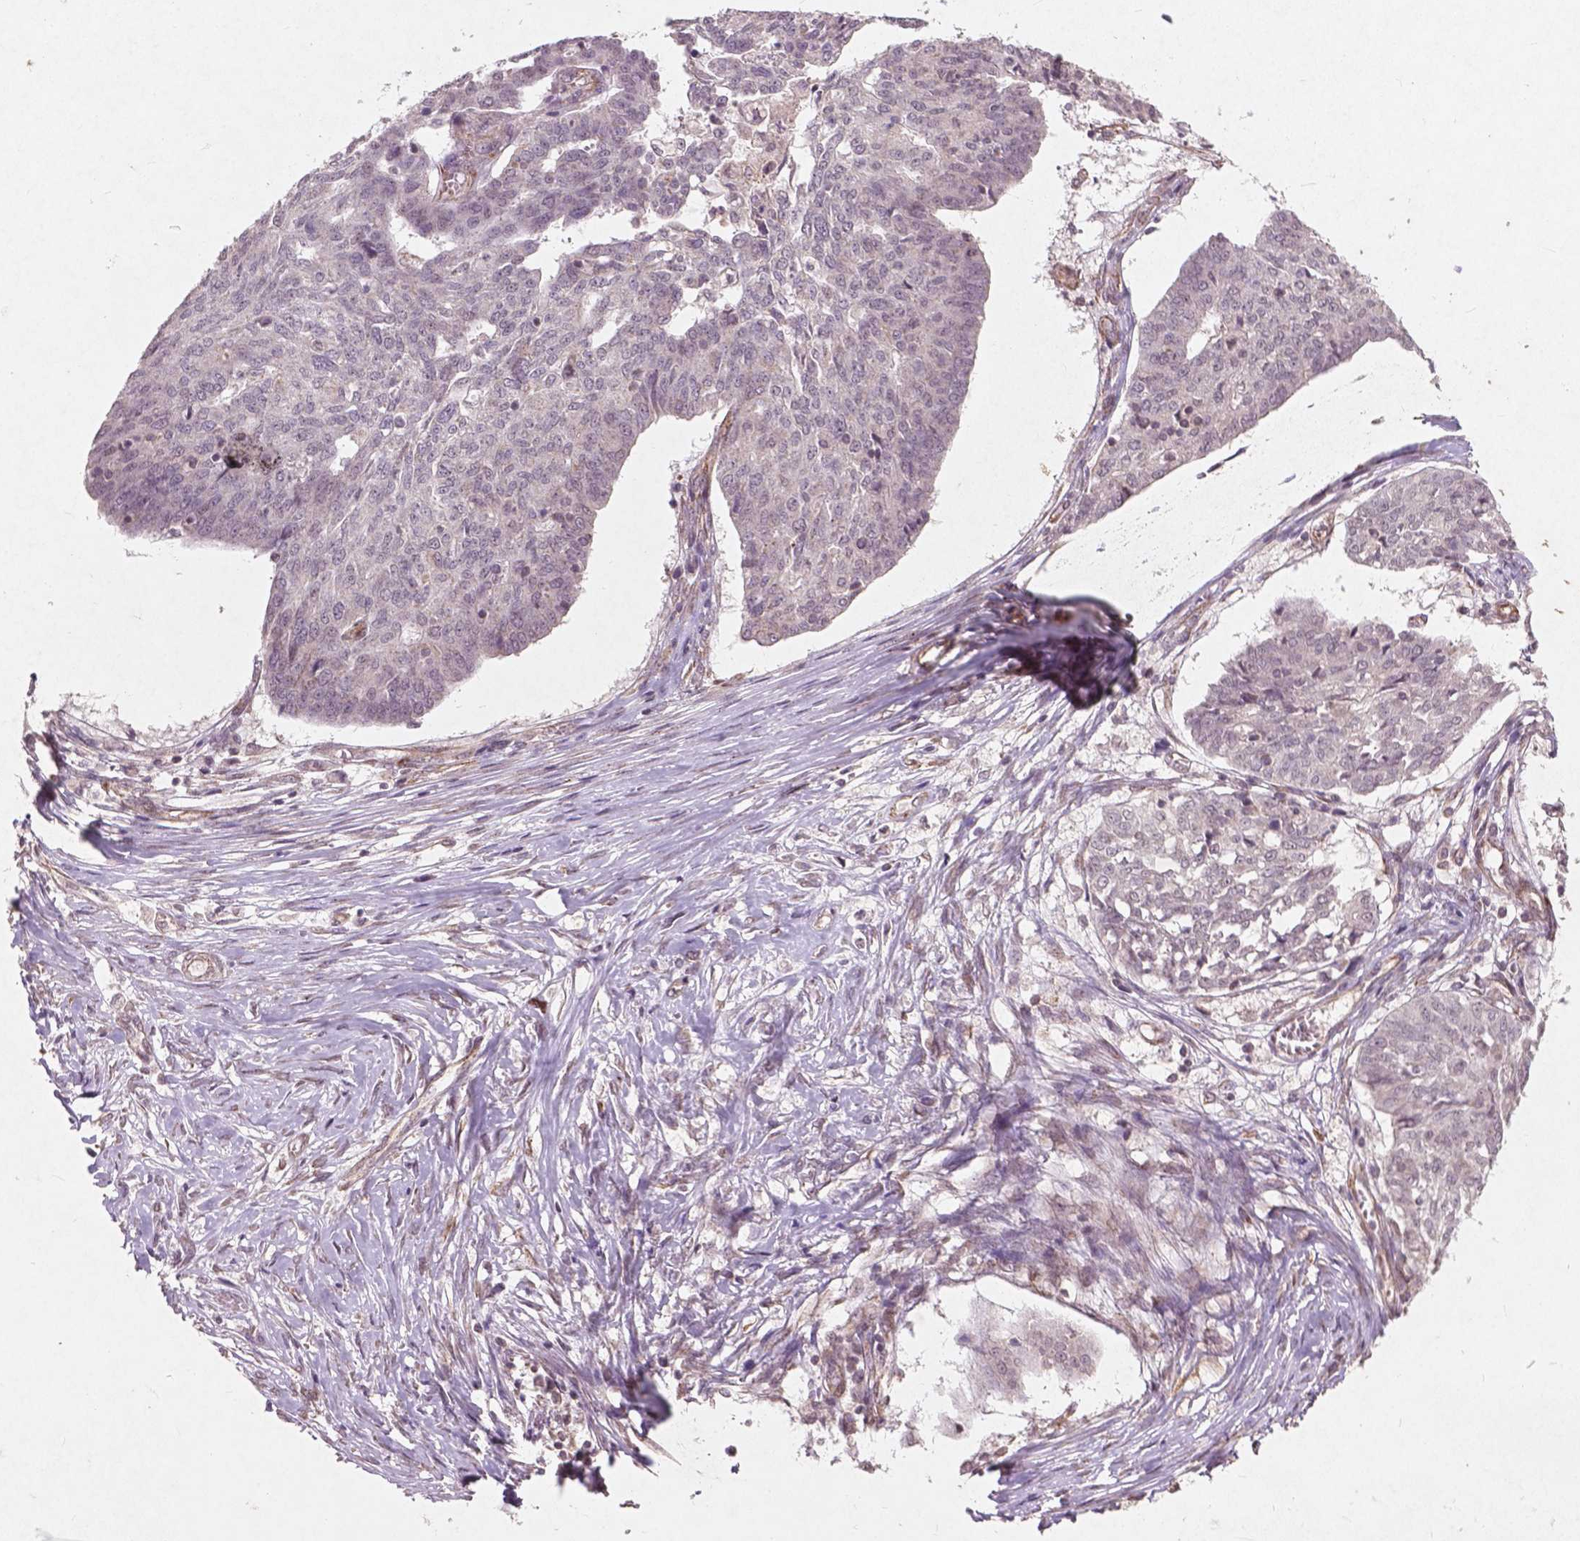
{"staining": {"intensity": "negative", "quantity": "none", "location": "none"}, "tissue": "ovarian cancer", "cell_type": "Tumor cells", "image_type": "cancer", "snomed": [{"axis": "morphology", "description": "Cystadenocarcinoma, serous, NOS"}, {"axis": "topography", "description": "Ovary"}], "caption": "DAB immunohistochemical staining of ovarian cancer demonstrates no significant staining in tumor cells. (DAB (3,3'-diaminobenzidine) IHC, high magnification).", "gene": "SMAD2", "patient": {"sex": "female", "age": 67}}